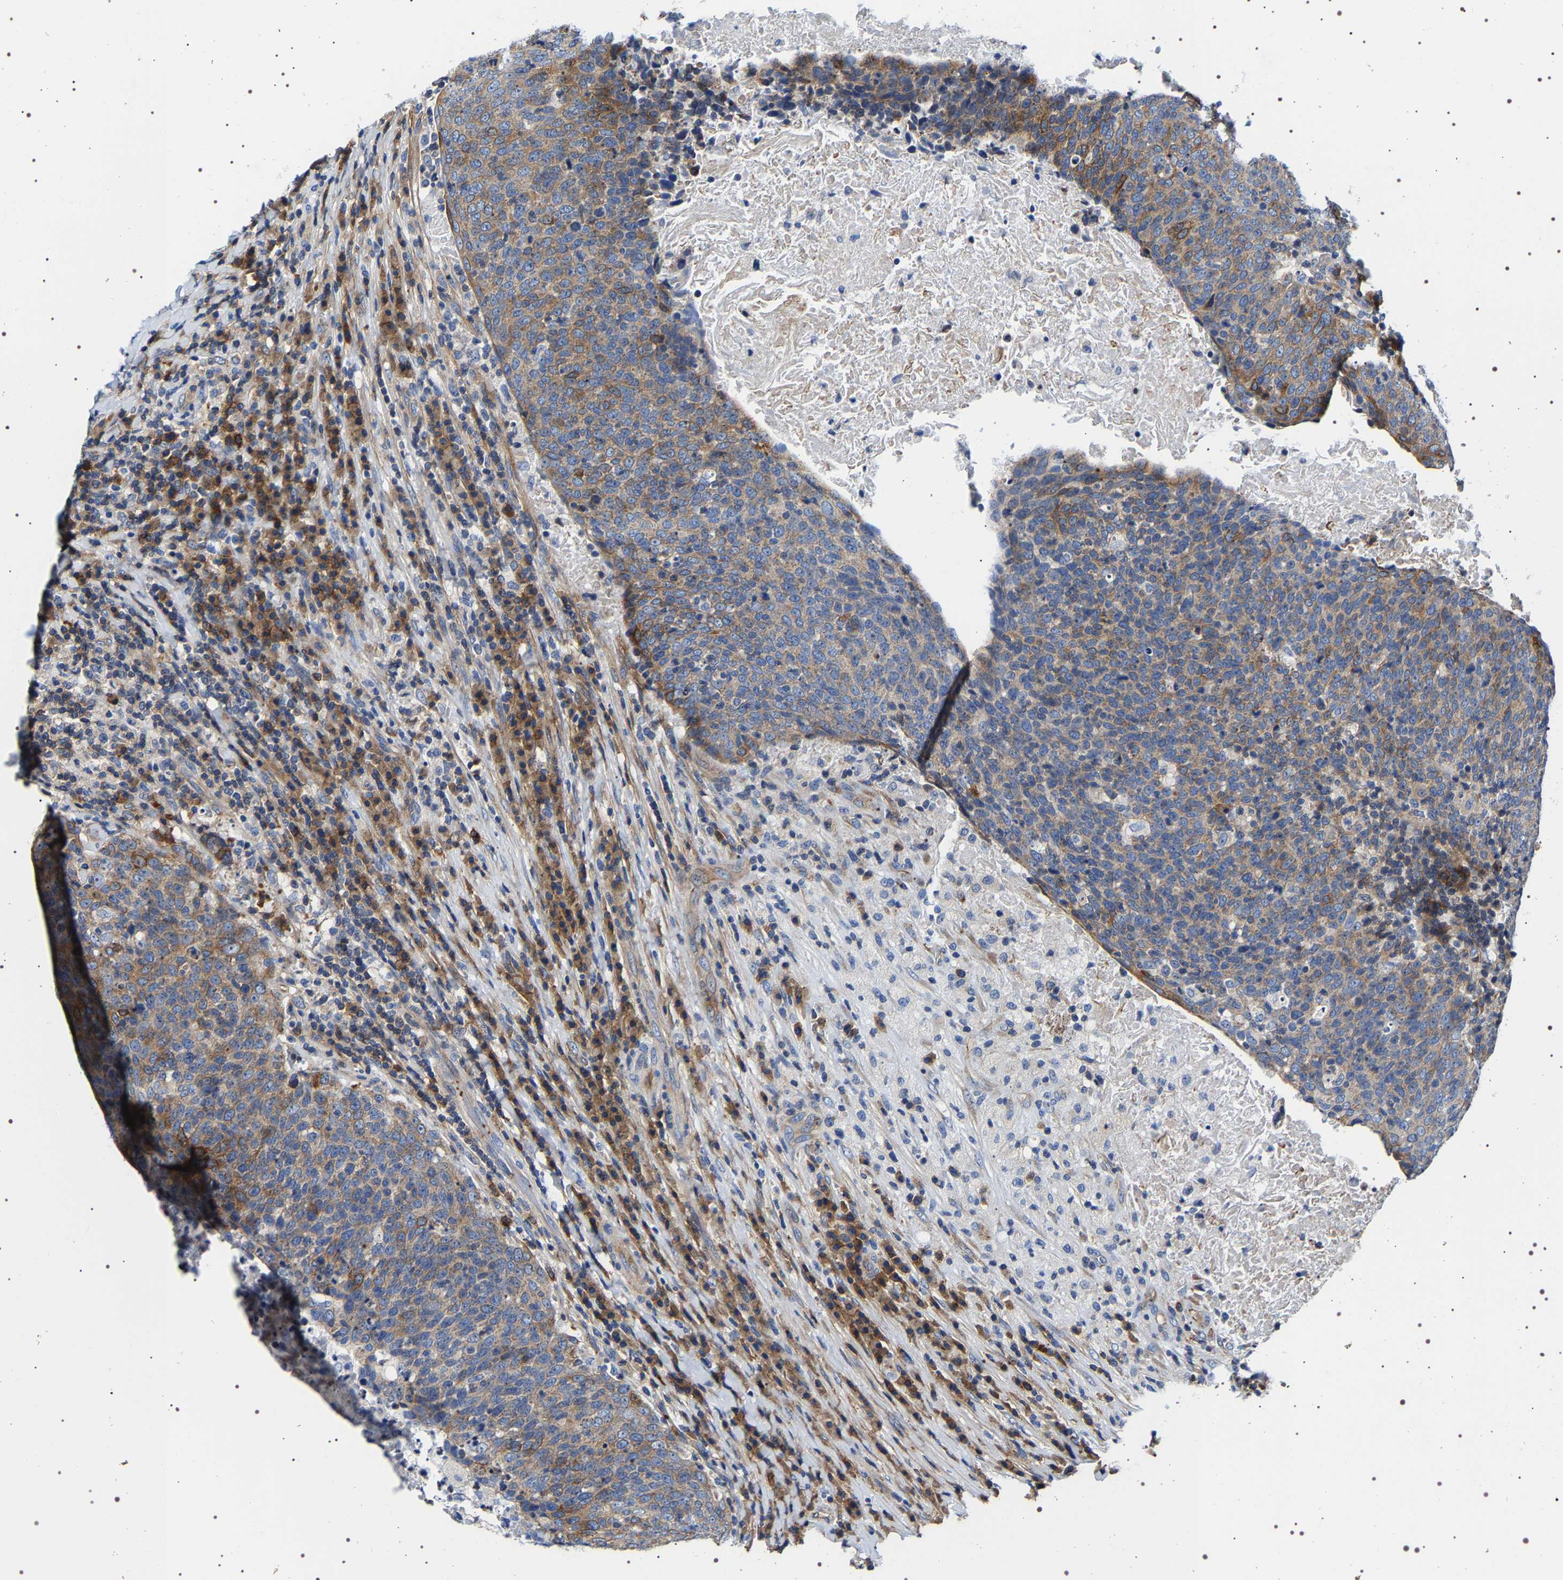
{"staining": {"intensity": "moderate", "quantity": ">75%", "location": "cytoplasmic/membranous"}, "tissue": "head and neck cancer", "cell_type": "Tumor cells", "image_type": "cancer", "snomed": [{"axis": "morphology", "description": "Squamous cell carcinoma, NOS"}, {"axis": "morphology", "description": "Squamous cell carcinoma, metastatic, NOS"}, {"axis": "topography", "description": "Lymph node"}, {"axis": "topography", "description": "Head-Neck"}], "caption": "Approximately >75% of tumor cells in head and neck cancer display moderate cytoplasmic/membranous protein expression as visualized by brown immunohistochemical staining.", "gene": "SQLE", "patient": {"sex": "male", "age": 62}}